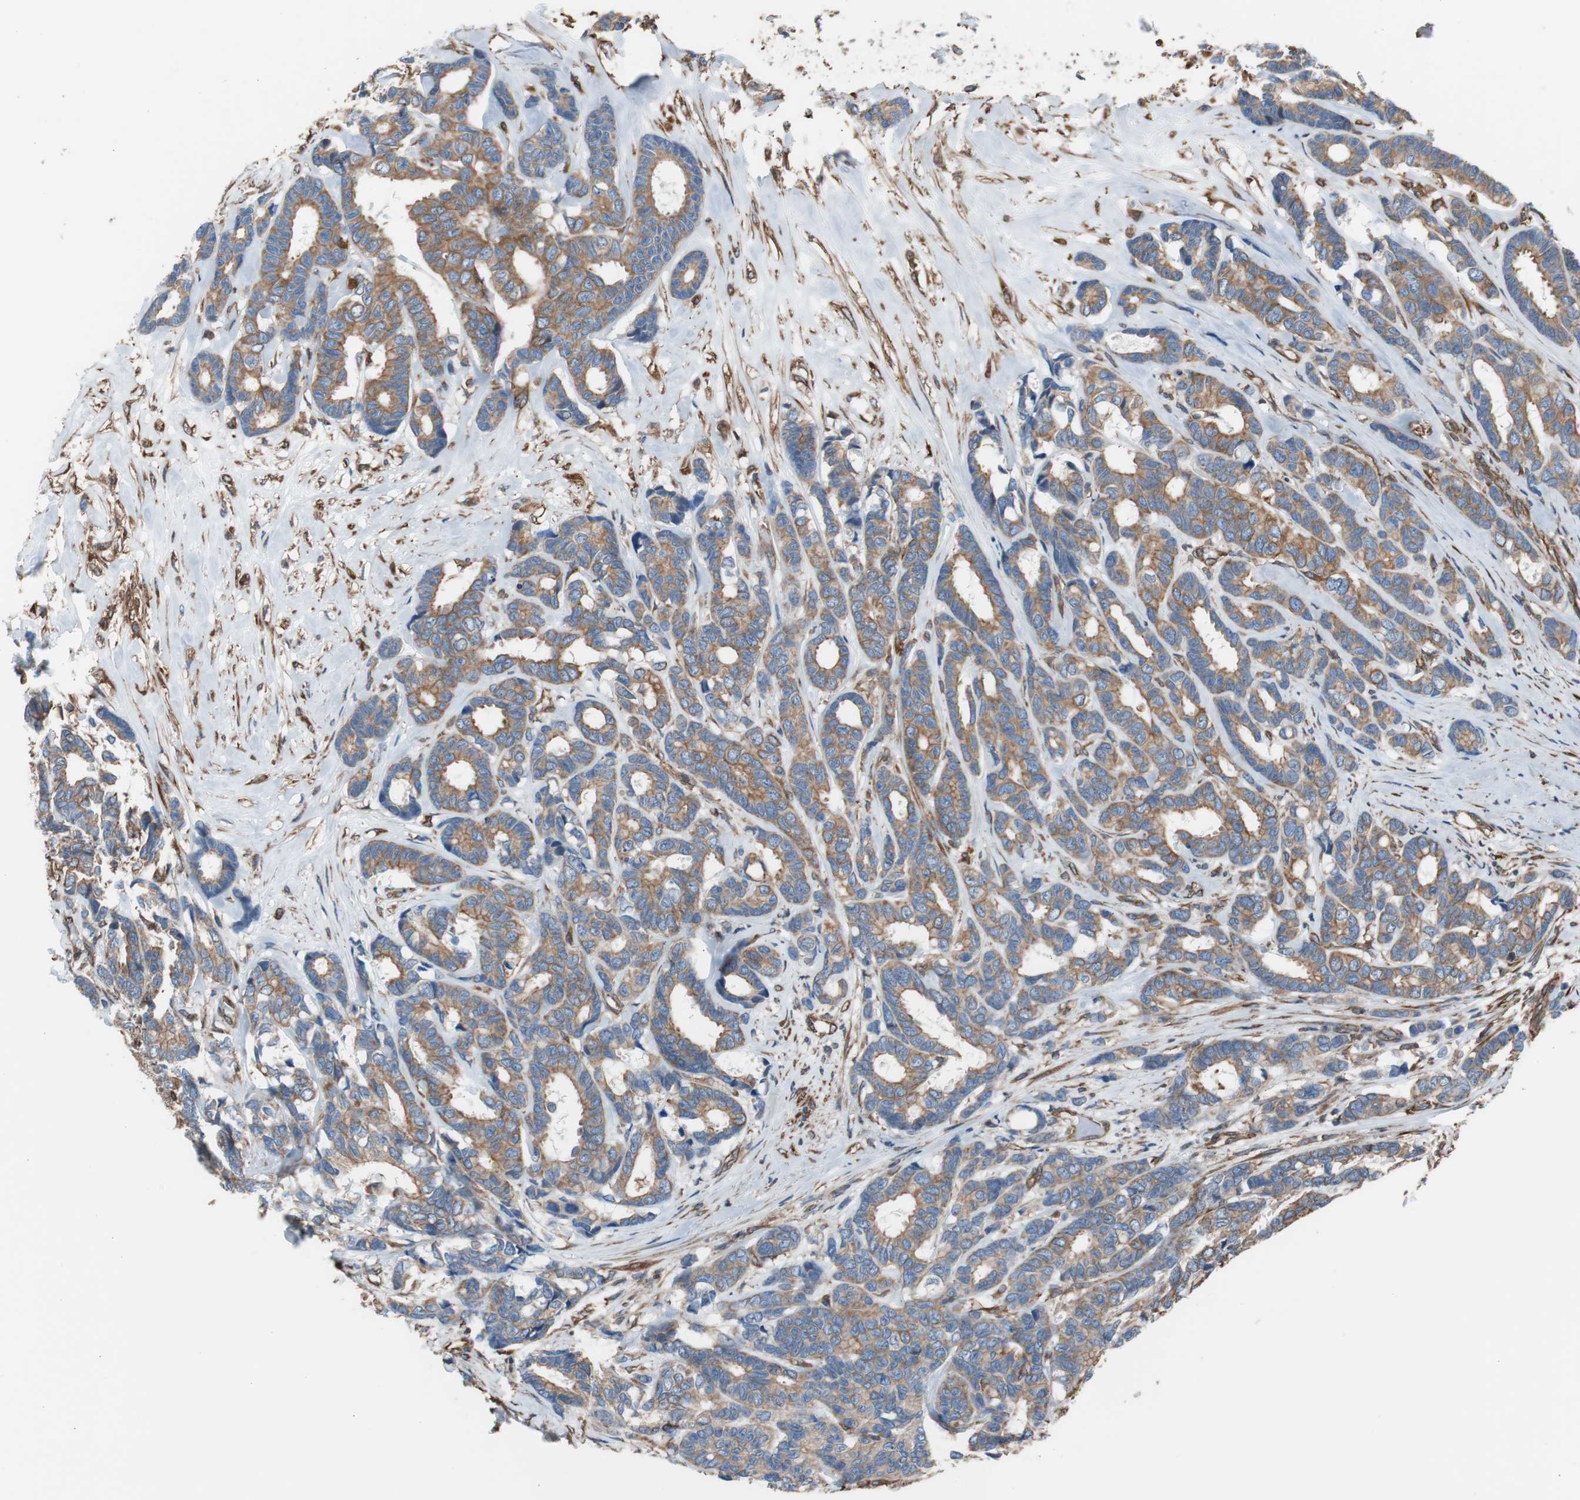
{"staining": {"intensity": "moderate", "quantity": ">75%", "location": "cytoplasmic/membranous"}, "tissue": "breast cancer", "cell_type": "Tumor cells", "image_type": "cancer", "snomed": [{"axis": "morphology", "description": "Duct carcinoma"}, {"axis": "topography", "description": "Breast"}], "caption": "DAB immunohistochemical staining of human infiltrating ductal carcinoma (breast) demonstrates moderate cytoplasmic/membranous protein staining in approximately >75% of tumor cells.", "gene": "KIF3B", "patient": {"sex": "female", "age": 87}}